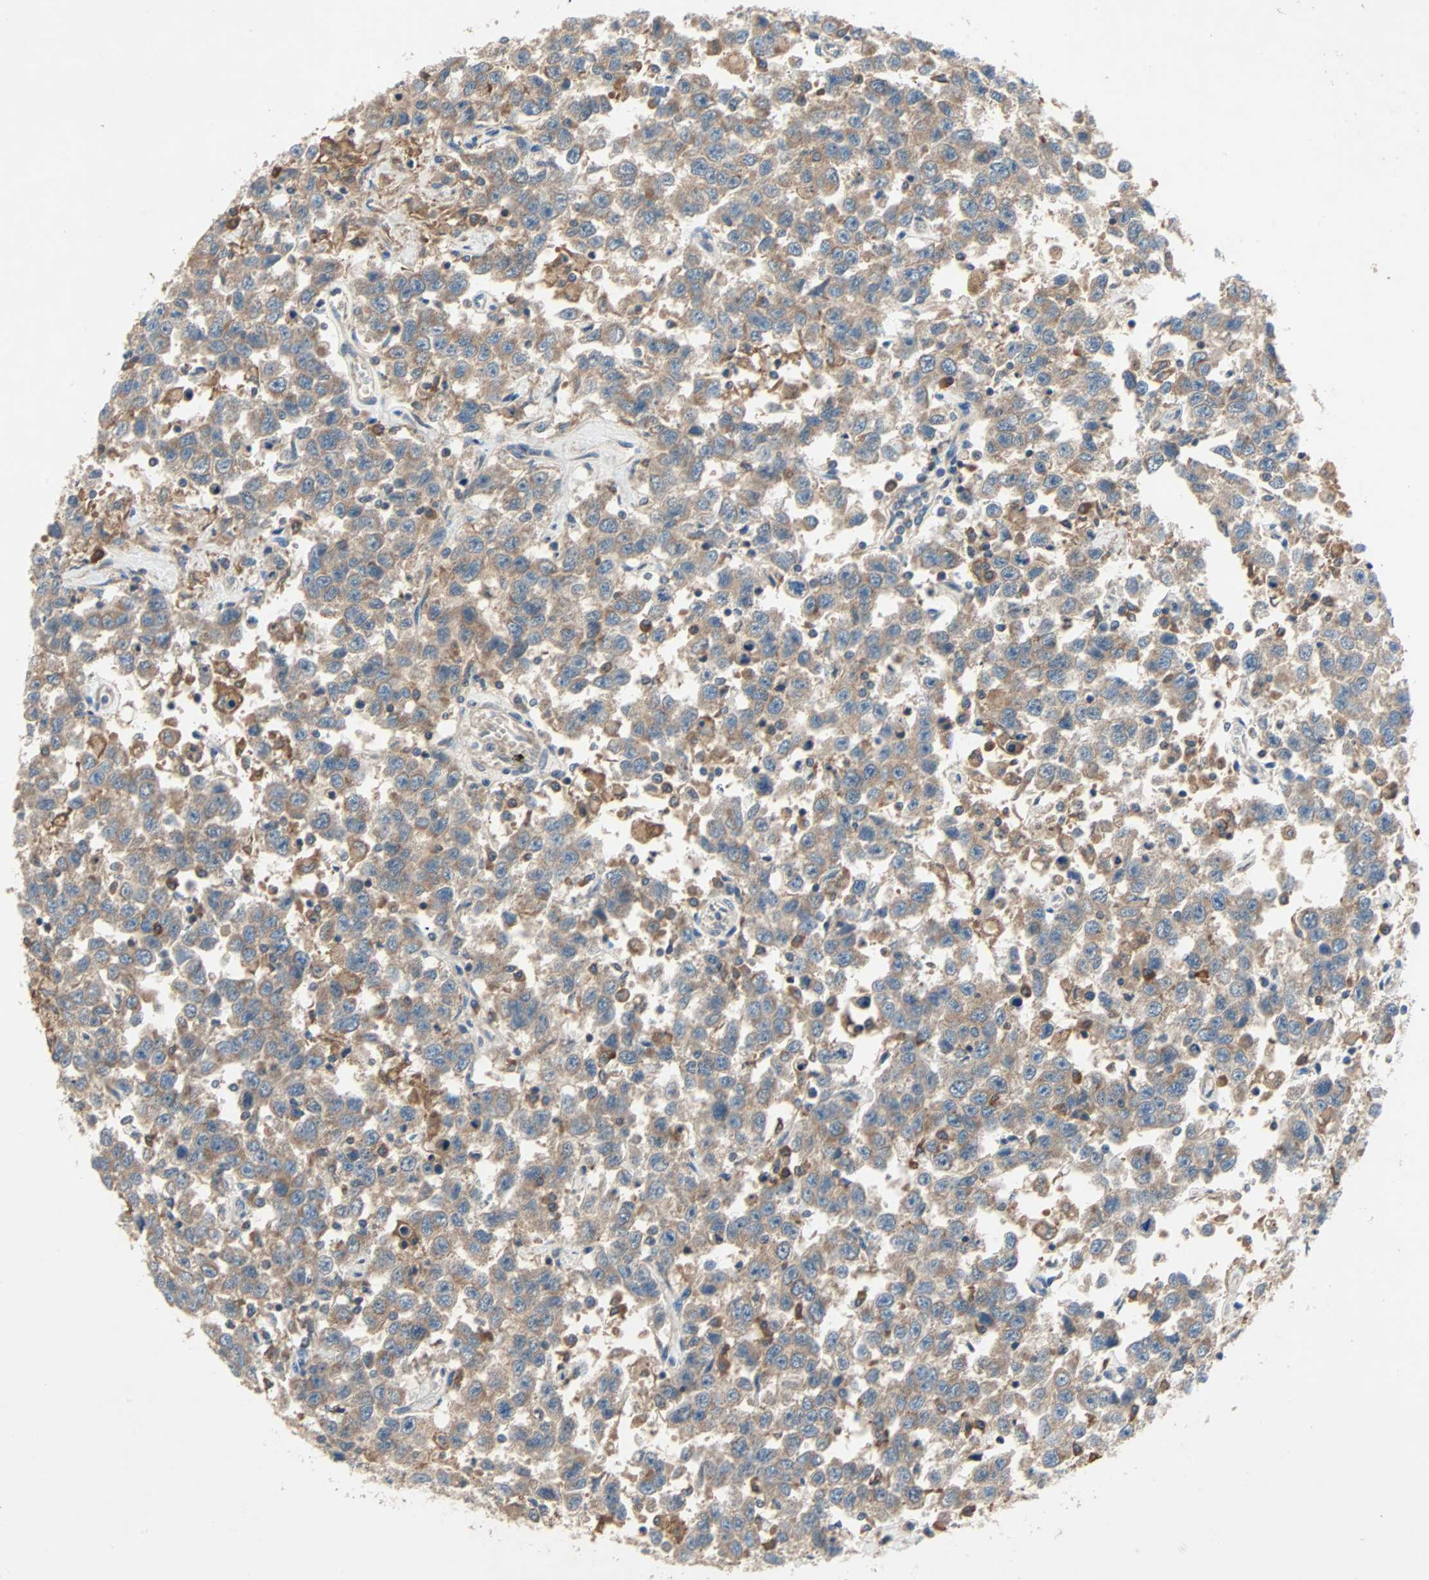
{"staining": {"intensity": "weak", "quantity": ">75%", "location": "cytoplasmic/membranous"}, "tissue": "testis cancer", "cell_type": "Tumor cells", "image_type": "cancer", "snomed": [{"axis": "morphology", "description": "Seminoma, NOS"}, {"axis": "topography", "description": "Testis"}], "caption": "Immunohistochemistry micrograph of human testis cancer stained for a protein (brown), which demonstrates low levels of weak cytoplasmic/membranous positivity in about >75% of tumor cells.", "gene": "XYLT1", "patient": {"sex": "male", "age": 41}}